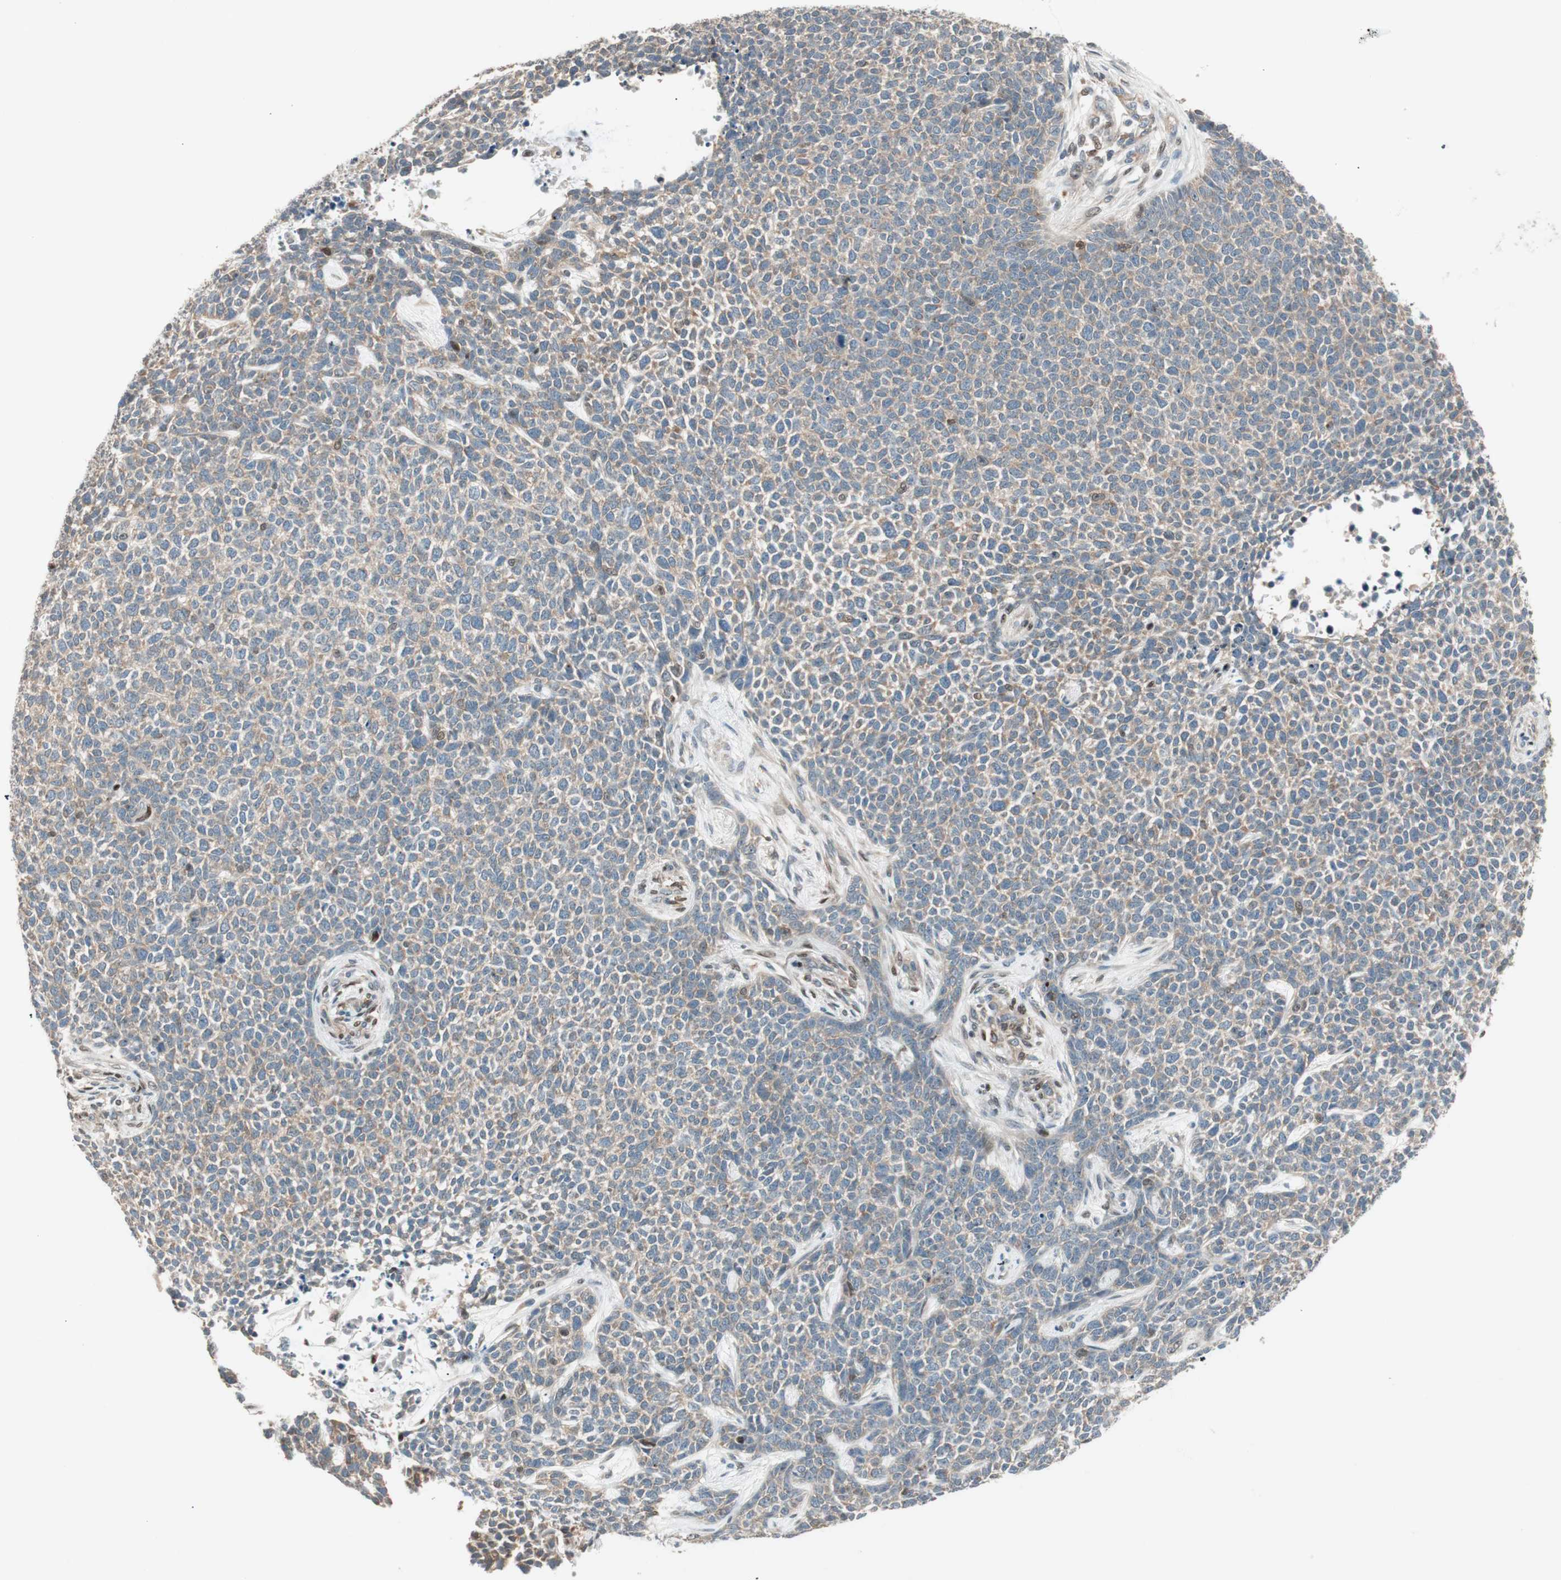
{"staining": {"intensity": "moderate", "quantity": ">75%", "location": "cytoplasmic/membranous"}, "tissue": "skin cancer", "cell_type": "Tumor cells", "image_type": "cancer", "snomed": [{"axis": "morphology", "description": "Basal cell carcinoma"}, {"axis": "topography", "description": "Skin"}], "caption": "Basal cell carcinoma (skin) was stained to show a protein in brown. There is medium levels of moderate cytoplasmic/membranous positivity in about >75% of tumor cells. The staining was performed using DAB (3,3'-diaminobenzidine), with brown indicating positive protein expression. Nuclei are stained blue with hematoxylin.", "gene": "BIN1", "patient": {"sex": "female", "age": 84}}